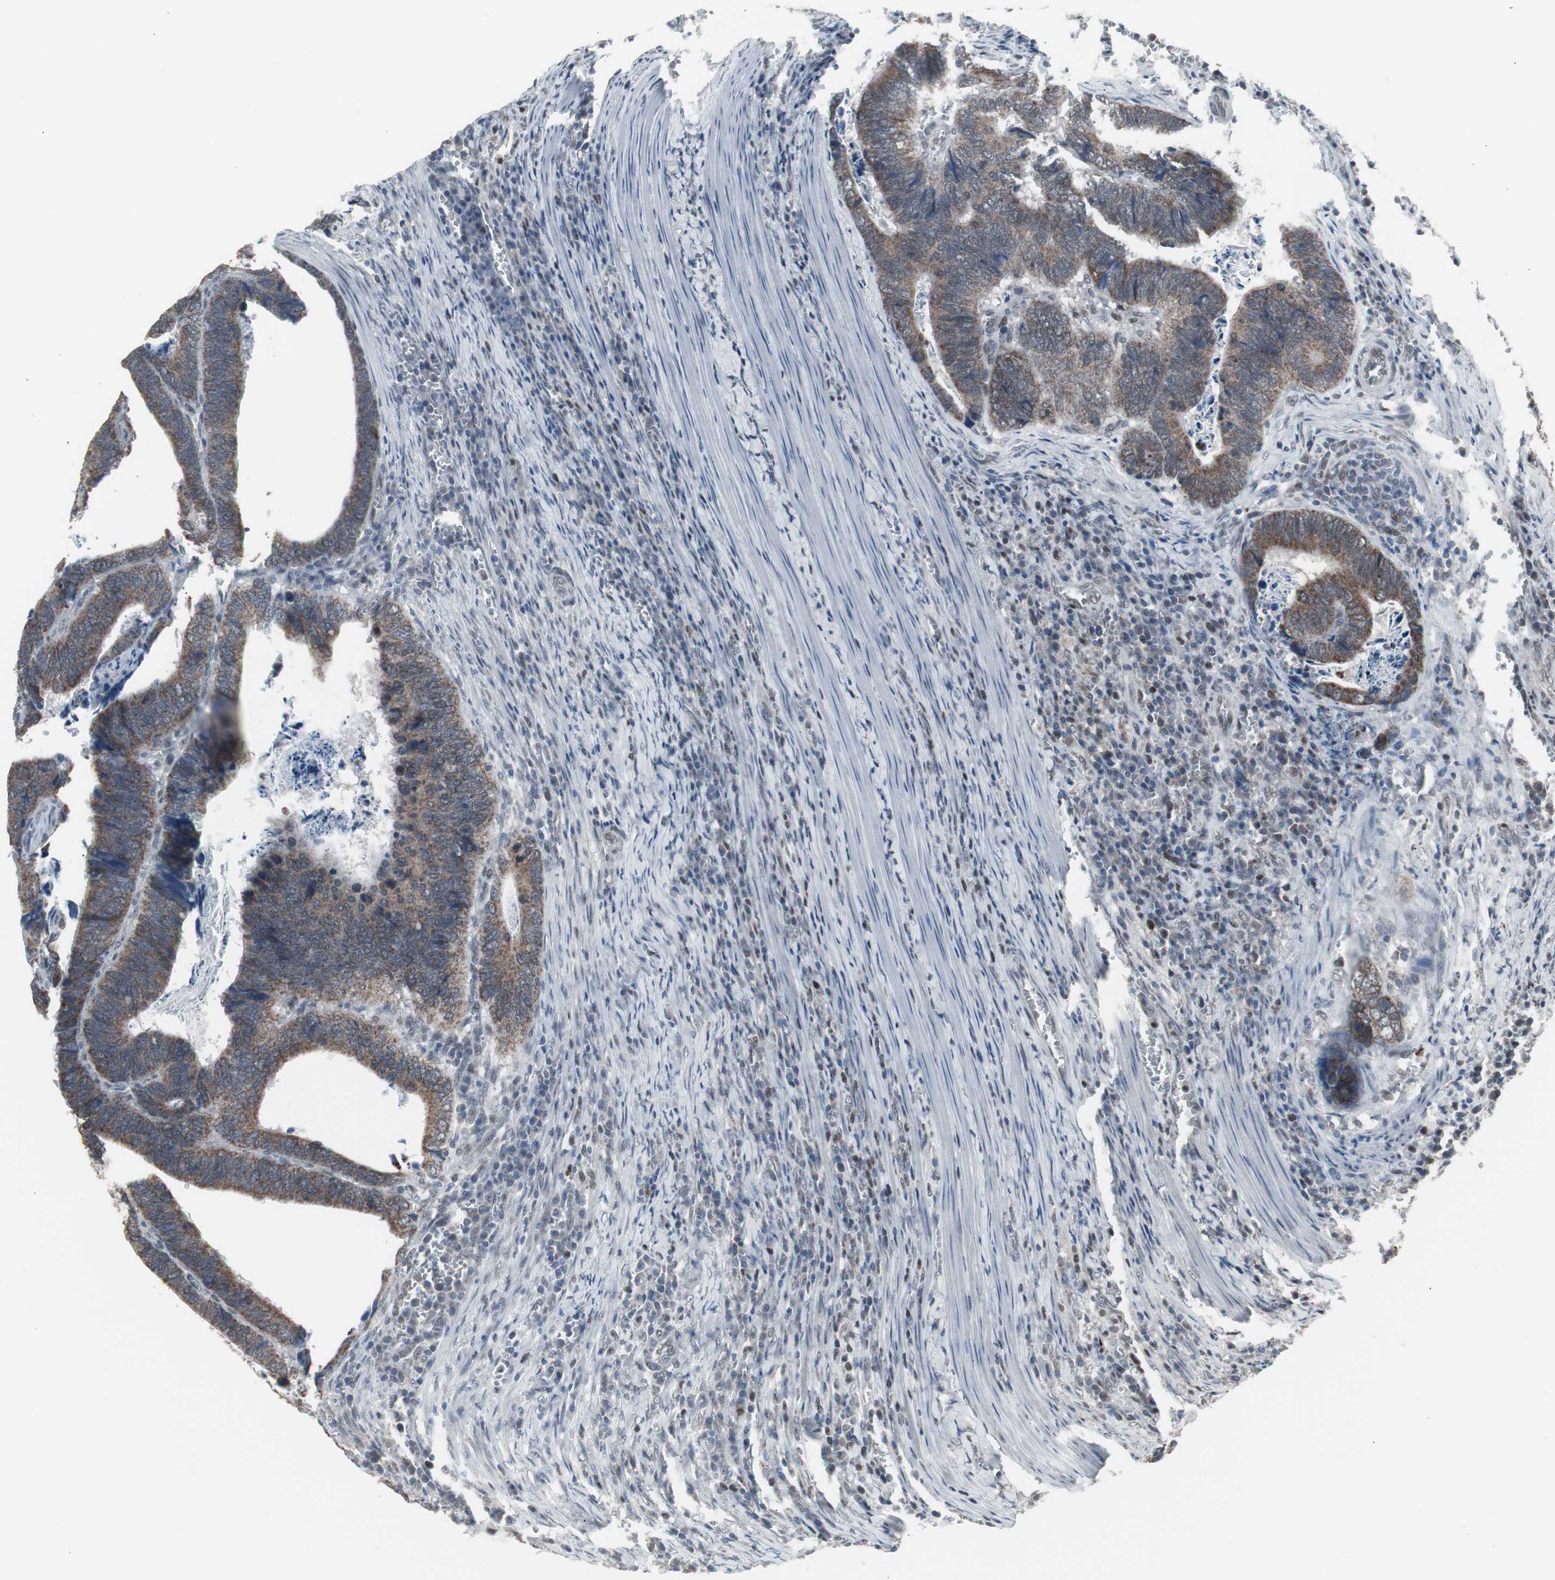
{"staining": {"intensity": "moderate", "quantity": "25%-75%", "location": "cytoplasmic/membranous"}, "tissue": "colorectal cancer", "cell_type": "Tumor cells", "image_type": "cancer", "snomed": [{"axis": "morphology", "description": "Adenocarcinoma, NOS"}, {"axis": "topography", "description": "Colon"}], "caption": "IHC (DAB) staining of colorectal adenocarcinoma displays moderate cytoplasmic/membranous protein expression in approximately 25%-75% of tumor cells.", "gene": "RXRA", "patient": {"sex": "male", "age": 72}}